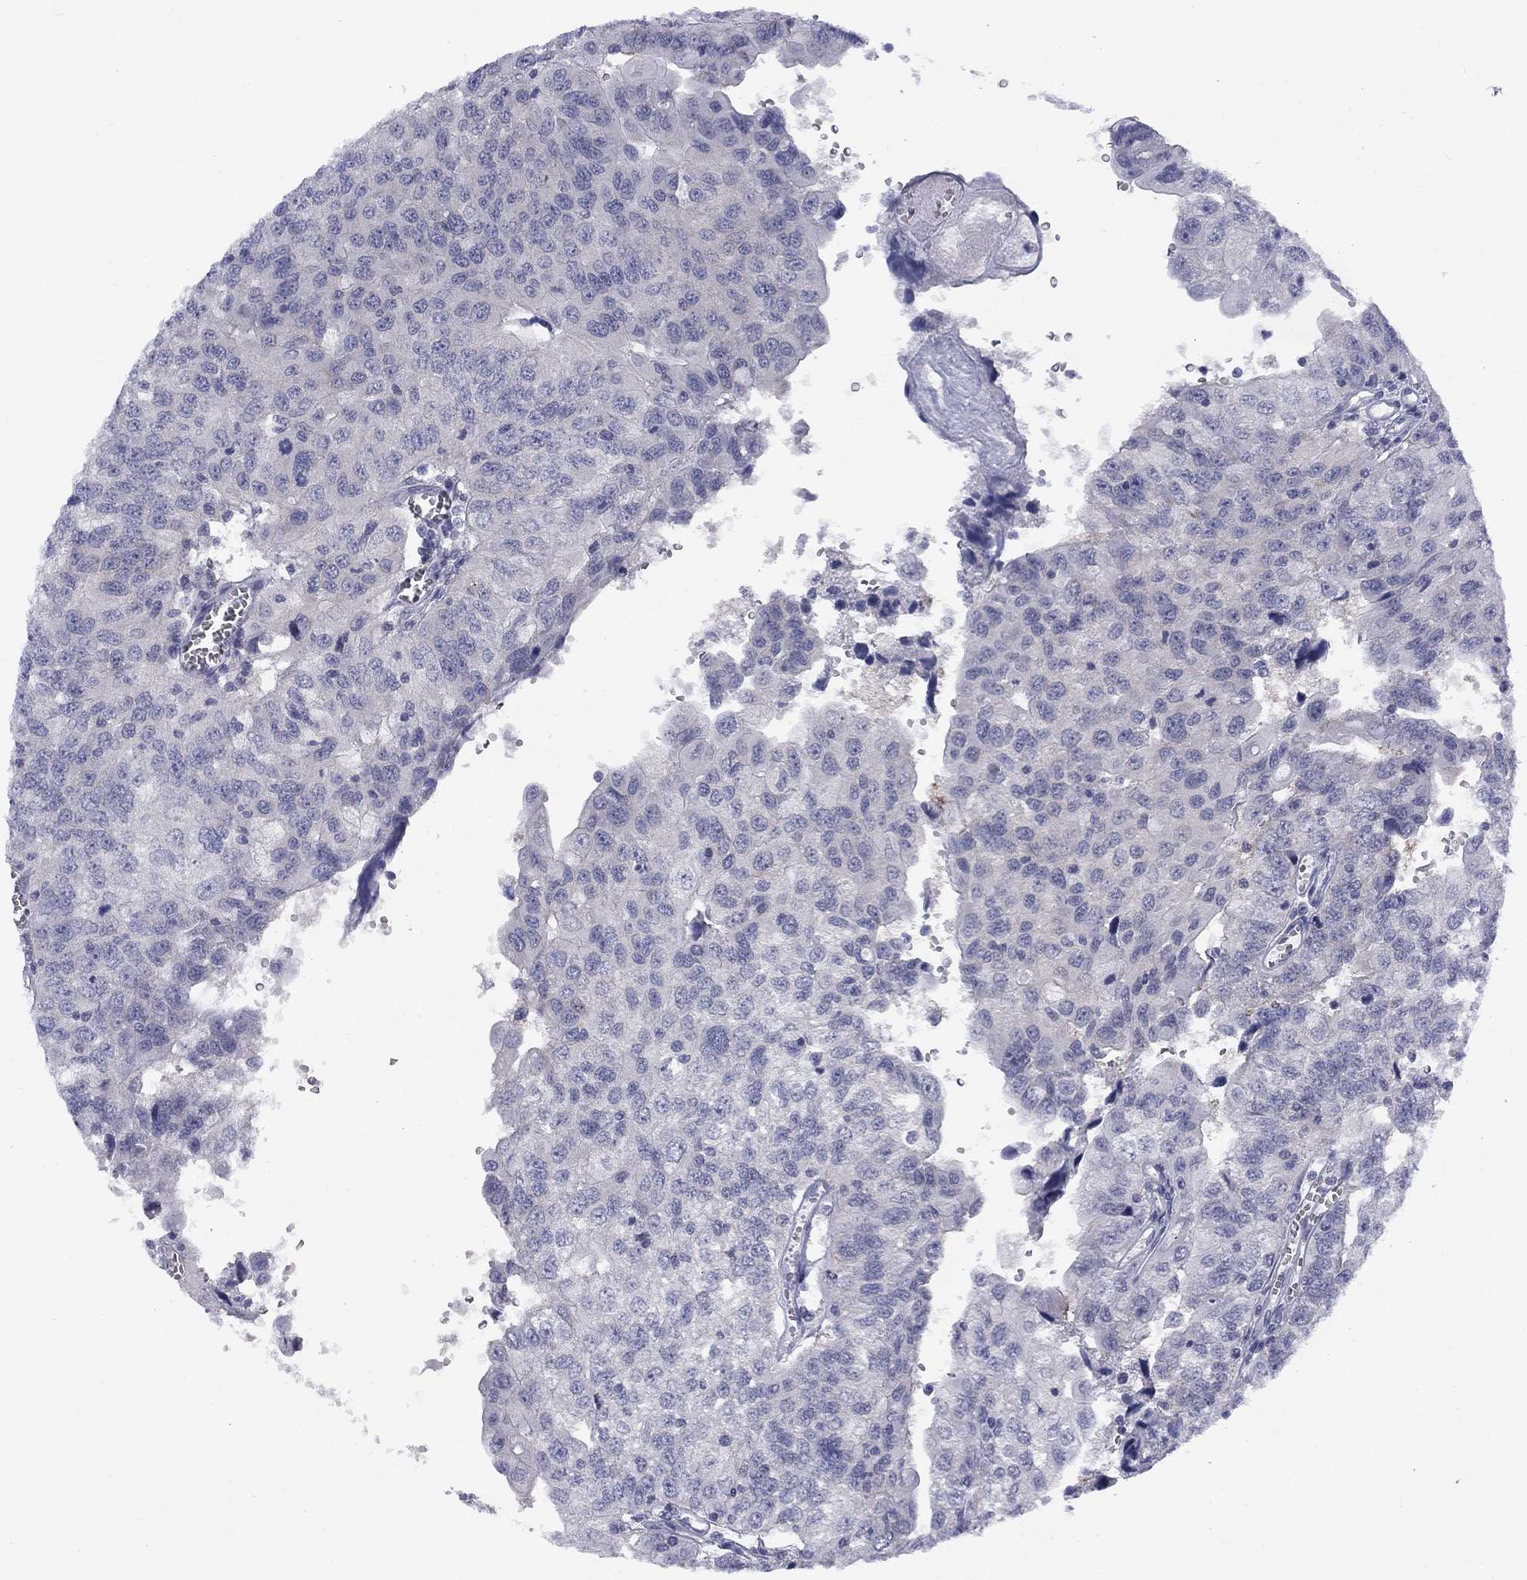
{"staining": {"intensity": "negative", "quantity": "none", "location": "none"}, "tissue": "urothelial cancer", "cell_type": "Tumor cells", "image_type": "cancer", "snomed": [{"axis": "morphology", "description": "Urothelial carcinoma, NOS"}, {"axis": "morphology", "description": "Urothelial carcinoma, High grade"}, {"axis": "topography", "description": "Urinary bladder"}], "caption": "Protein analysis of transitional cell carcinoma exhibits no significant staining in tumor cells. The staining is performed using DAB brown chromogen with nuclei counter-stained in using hematoxylin.", "gene": "CACNA1A", "patient": {"sex": "female", "age": 73}}